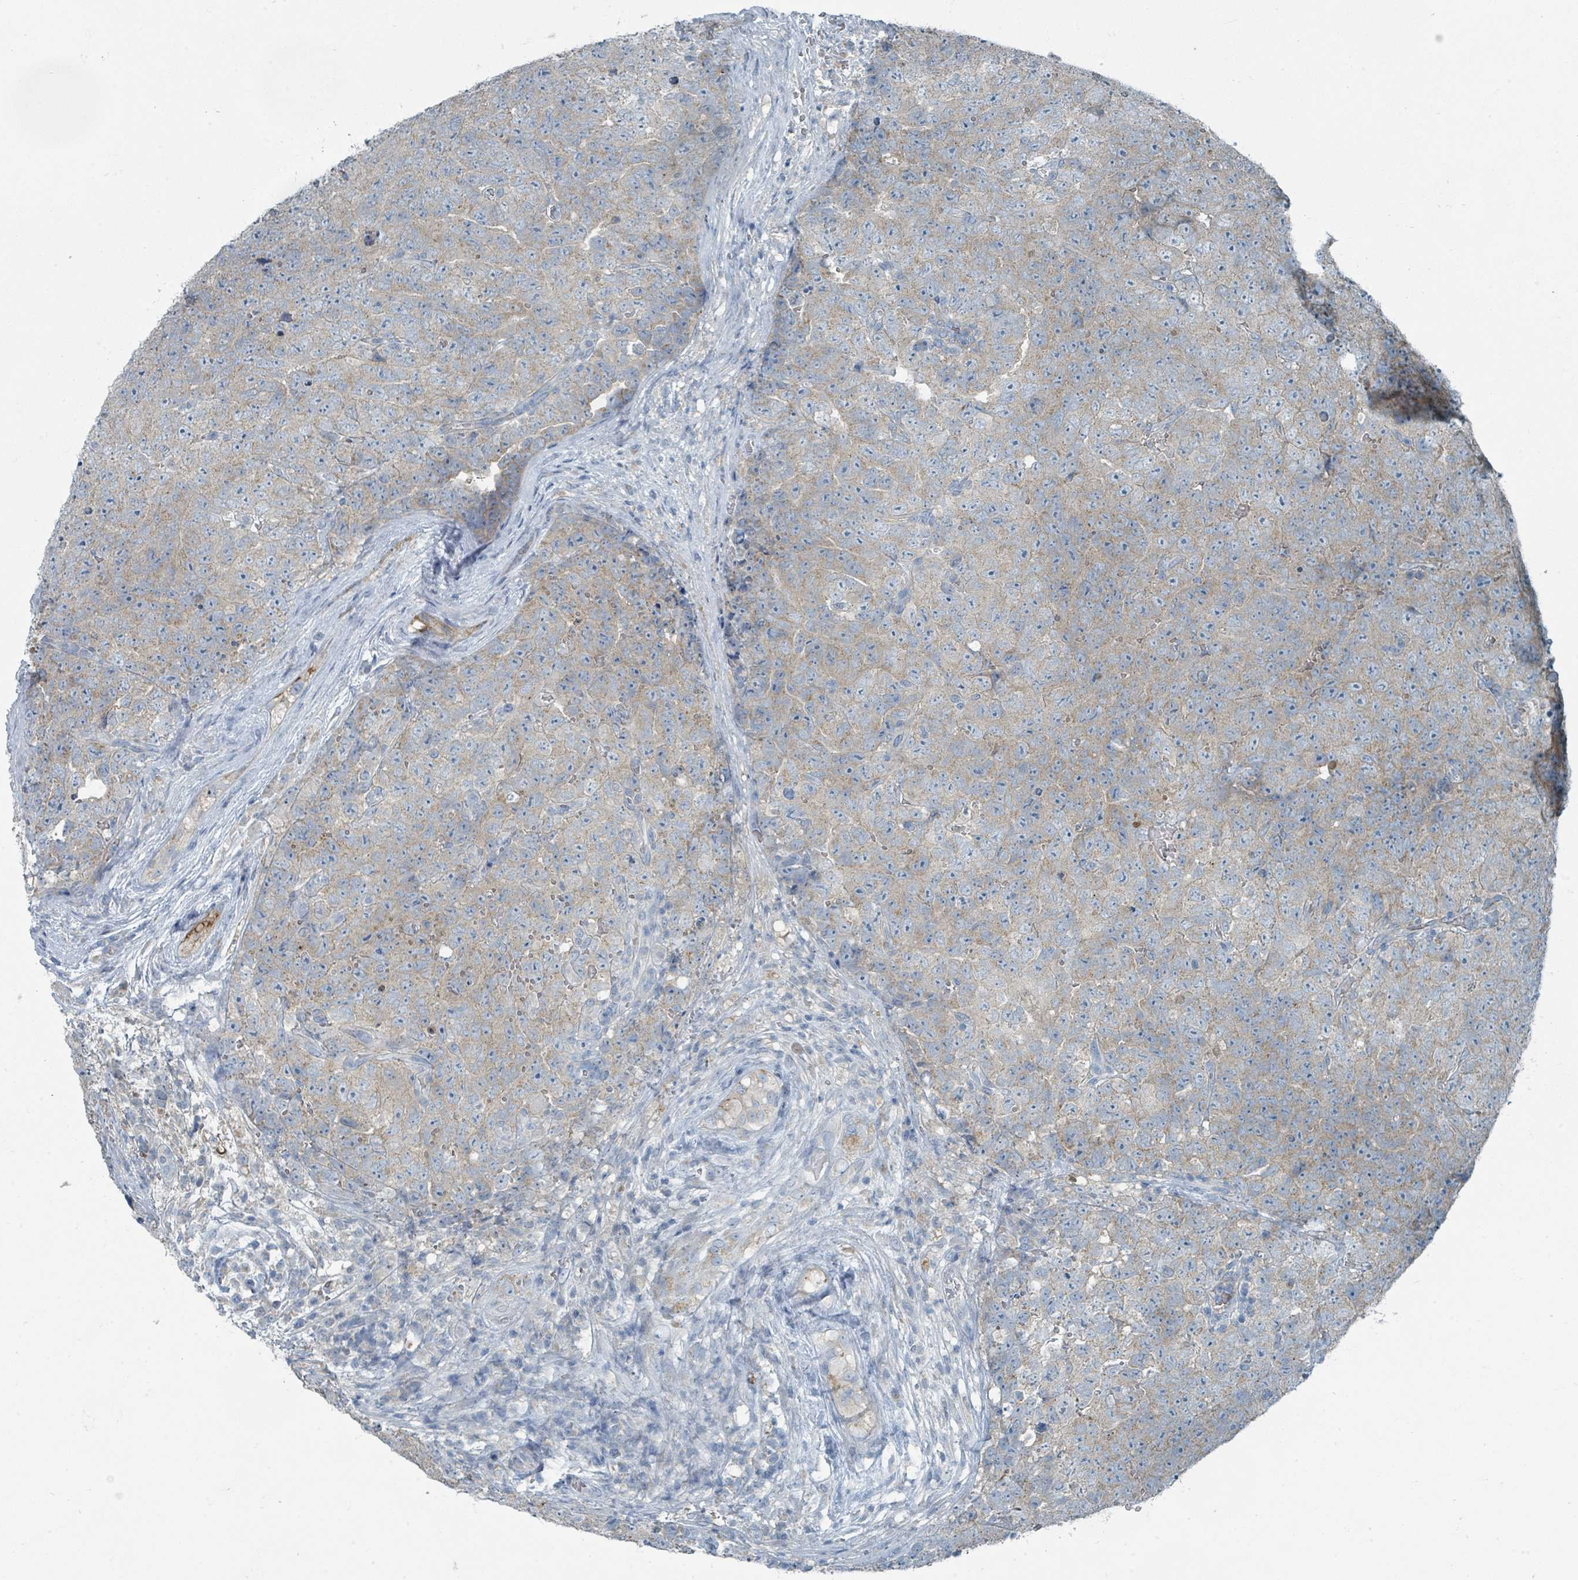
{"staining": {"intensity": "weak", "quantity": "25%-75%", "location": "cytoplasmic/membranous"}, "tissue": "testis cancer", "cell_type": "Tumor cells", "image_type": "cancer", "snomed": [{"axis": "morphology", "description": "Seminoma, NOS"}, {"axis": "morphology", "description": "Teratoma, malignant, NOS"}, {"axis": "topography", "description": "Testis"}], "caption": "Tumor cells reveal low levels of weak cytoplasmic/membranous expression in approximately 25%-75% of cells in testis cancer (seminoma).", "gene": "RASA4", "patient": {"sex": "male", "age": 34}}